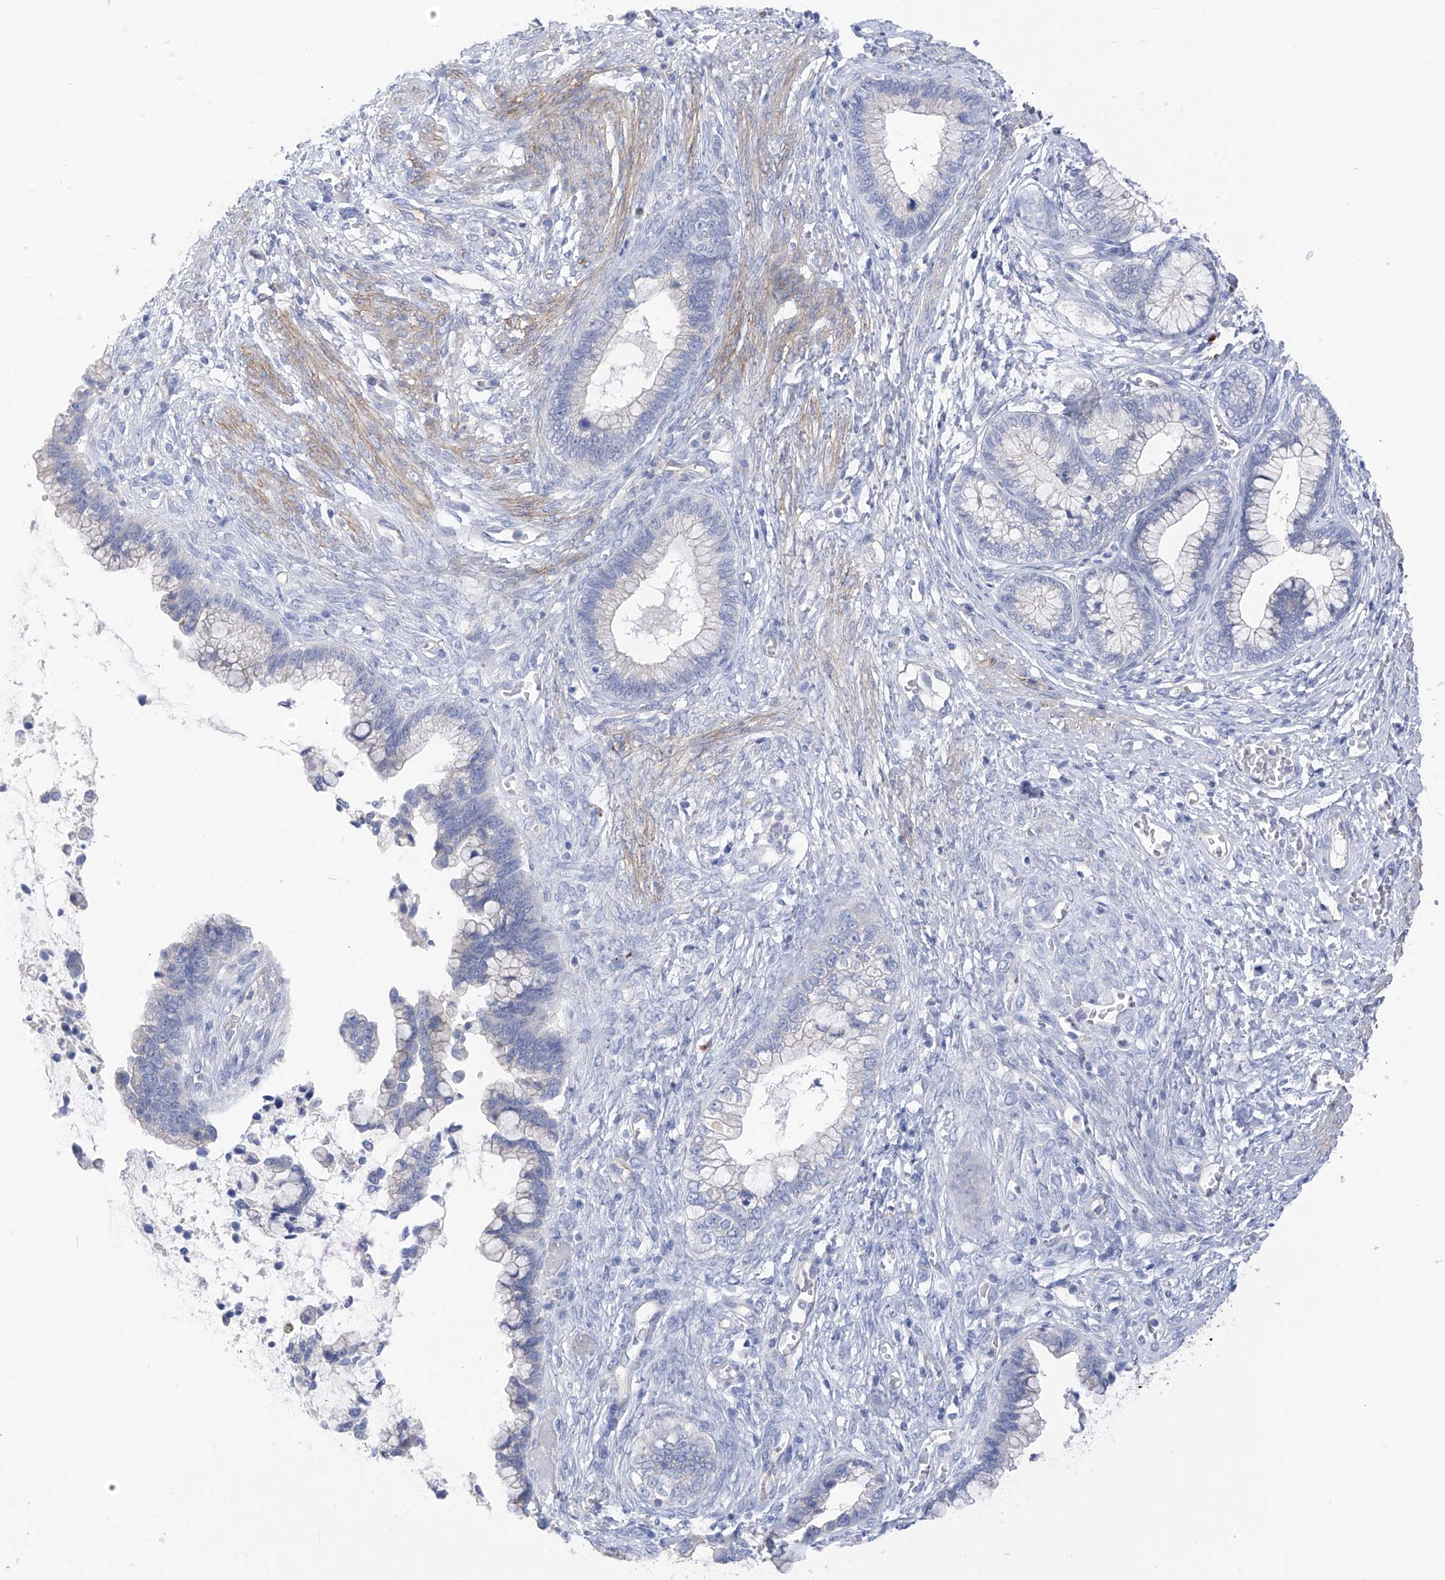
{"staining": {"intensity": "negative", "quantity": "none", "location": "none"}, "tissue": "cervical cancer", "cell_type": "Tumor cells", "image_type": "cancer", "snomed": [{"axis": "morphology", "description": "Adenocarcinoma, NOS"}, {"axis": "topography", "description": "Cervix"}], "caption": "Micrograph shows no significant protein staining in tumor cells of cervical adenocarcinoma.", "gene": "ITGA9", "patient": {"sex": "female", "age": 44}}